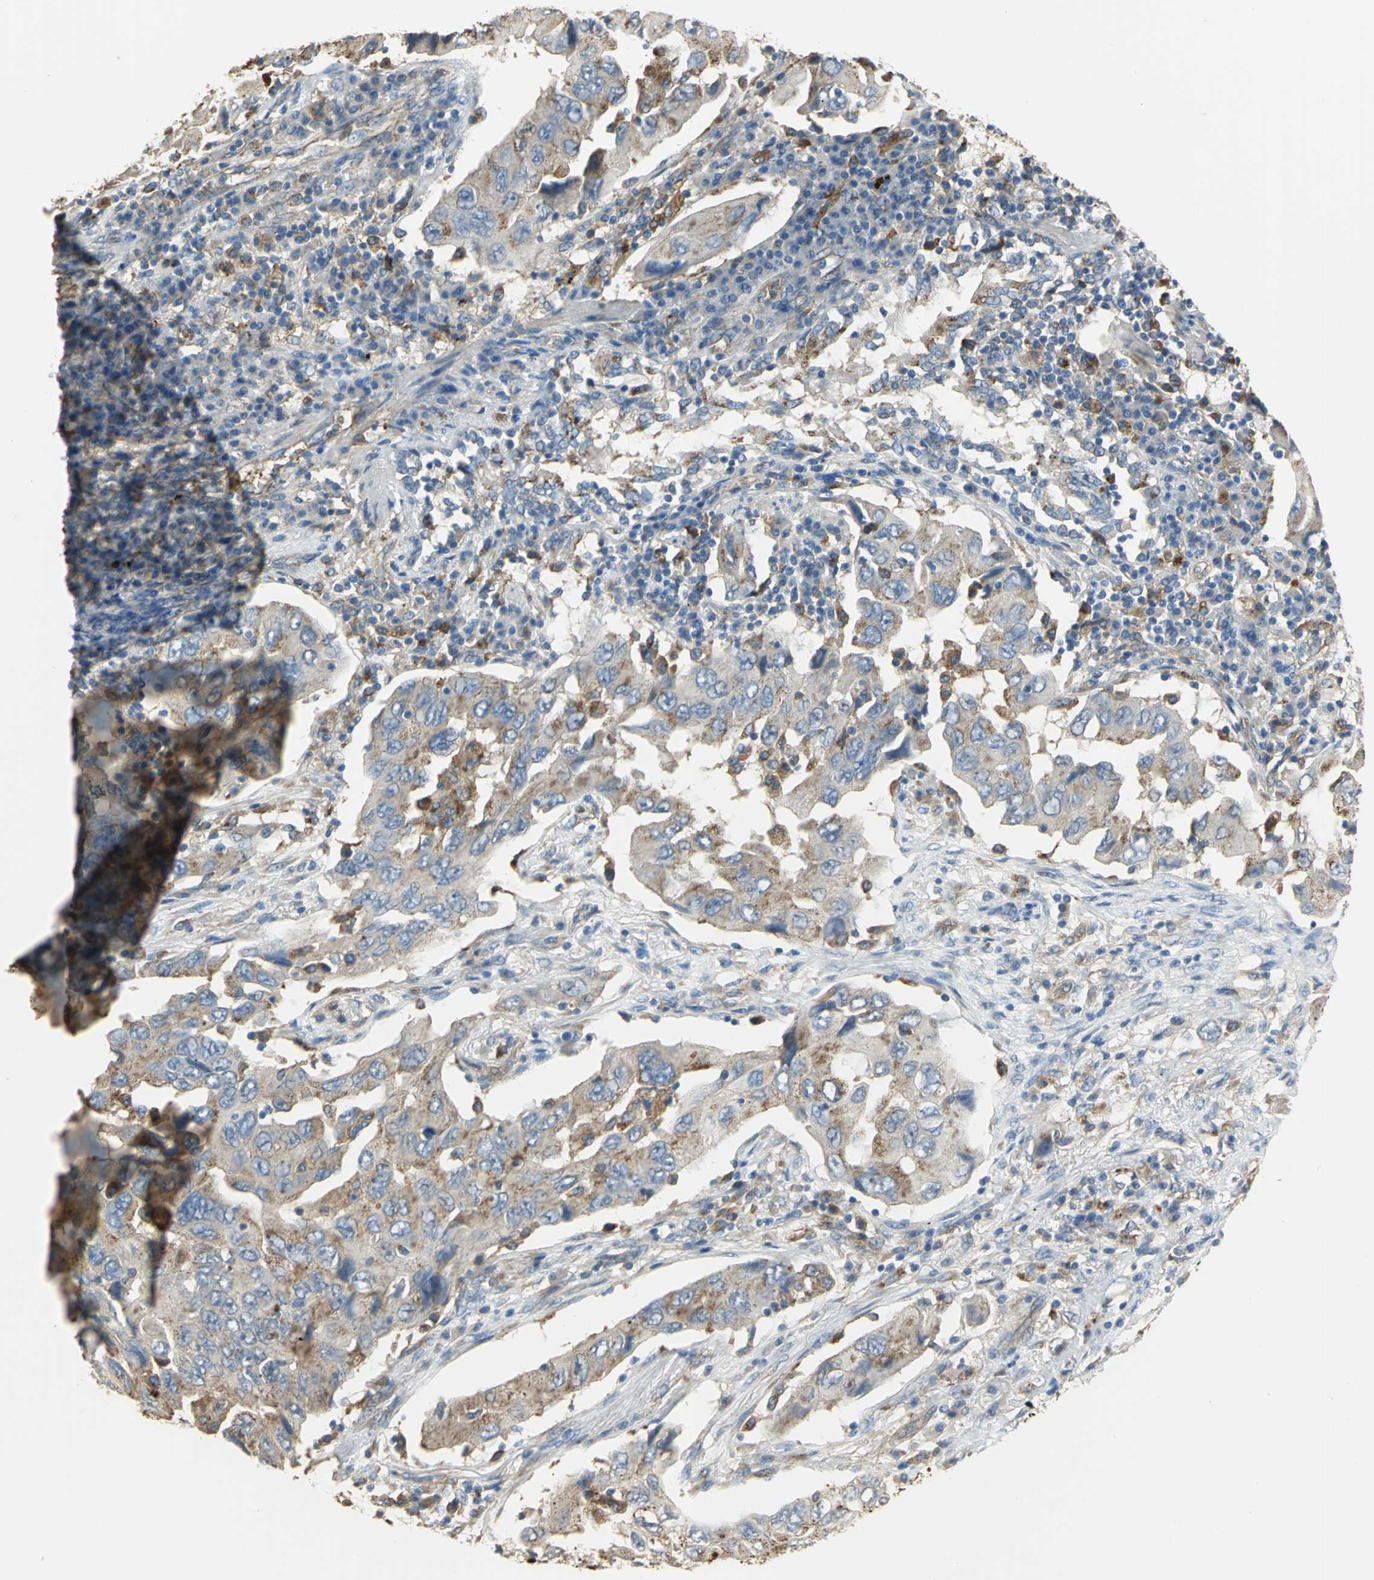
{"staining": {"intensity": "moderate", "quantity": "25%-75%", "location": "cytoplasmic/membranous"}, "tissue": "lung cancer", "cell_type": "Tumor cells", "image_type": "cancer", "snomed": [{"axis": "morphology", "description": "Adenocarcinoma, NOS"}, {"axis": "topography", "description": "Lung"}], "caption": "Immunohistochemical staining of human adenocarcinoma (lung) demonstrates medium levels of moderate cytoplasmic/membranous protein staining in approximately 25%-75% of tumor cells.", "gene": "DIAPH2", "patient": {"sex": "female", "age": 65}}